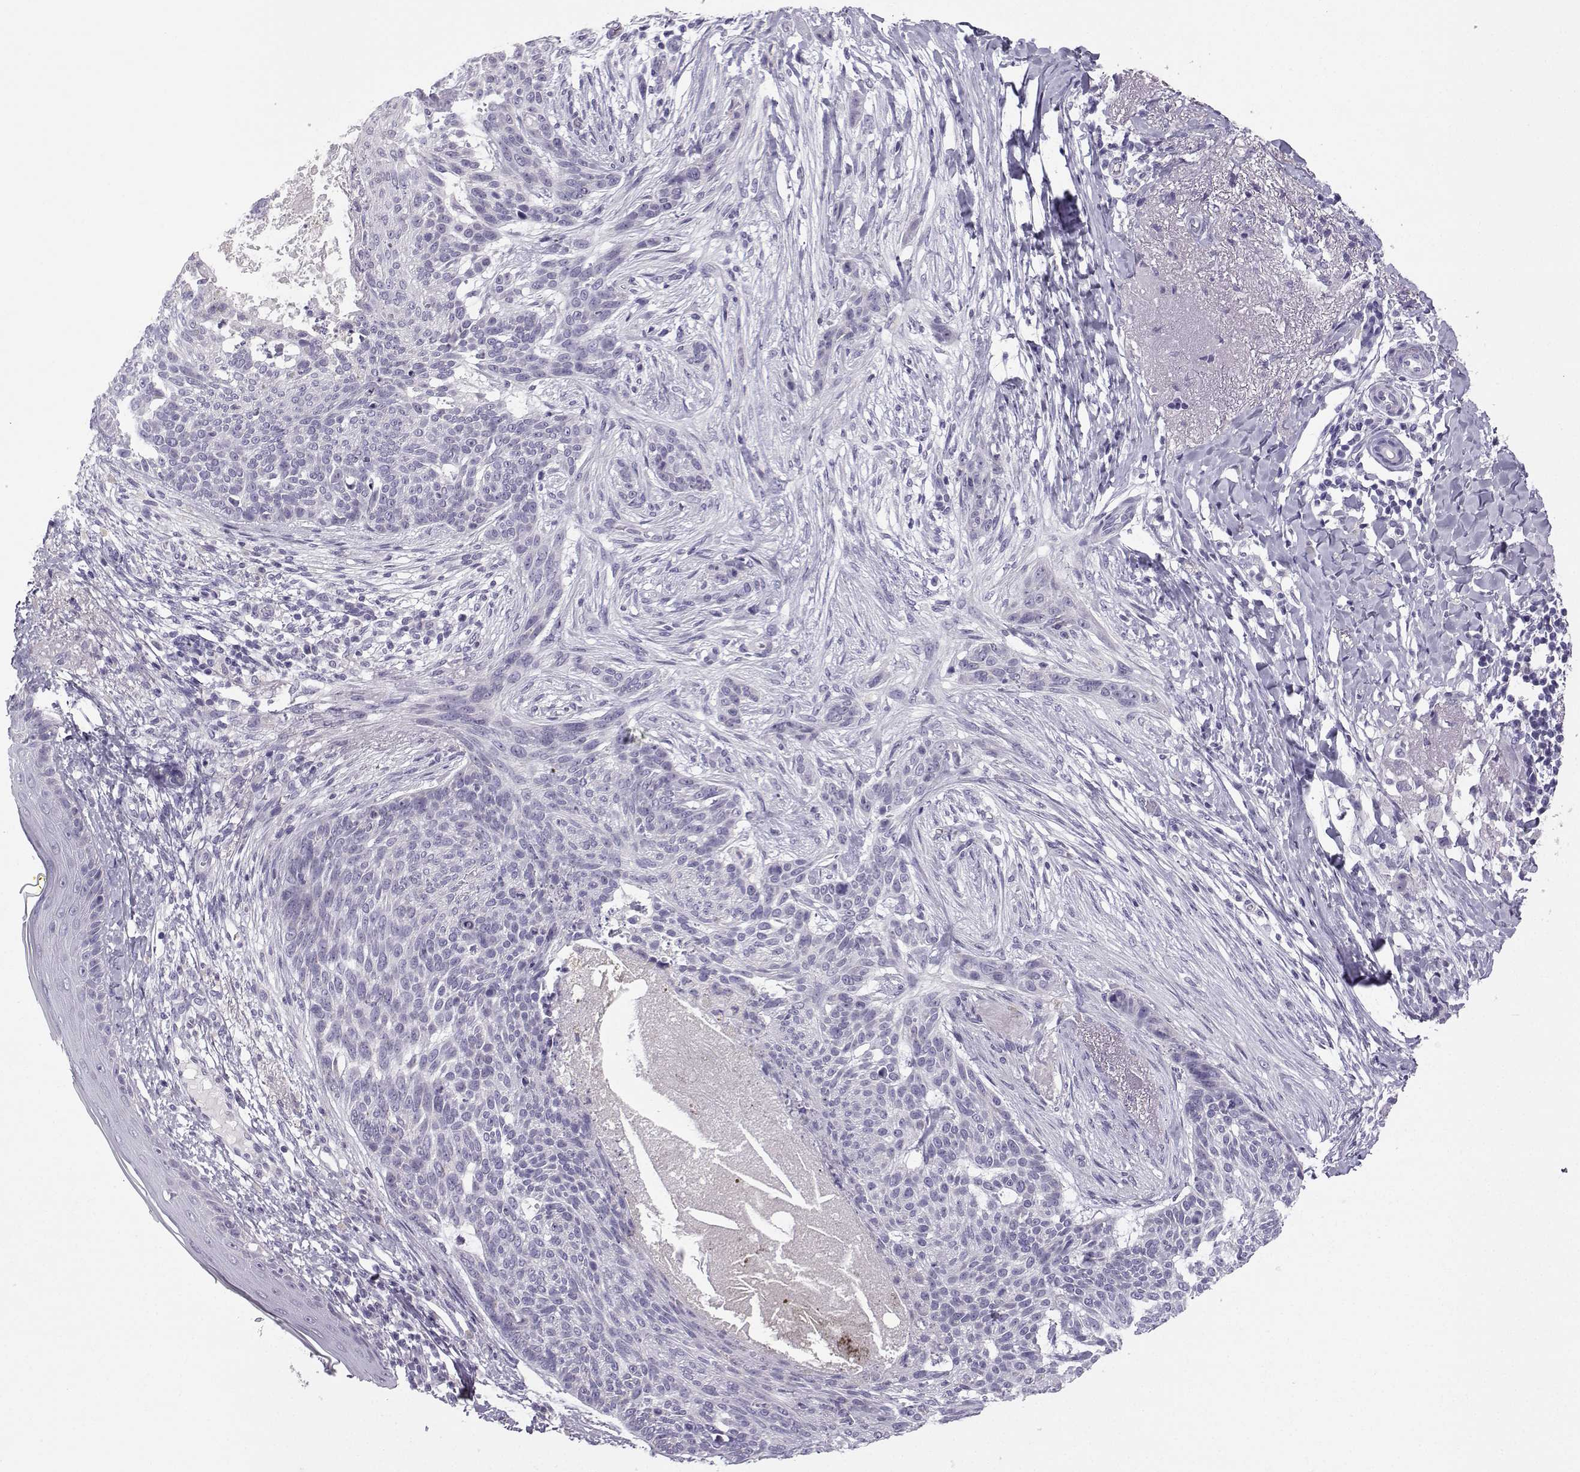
{"staining": {"intensity": "negative", "quantity": "none", "location": "none"}, "tissue": "skin cancer", "cell_type": "Tumor cells", "image_type": "cancer", "snomed": [{"axis": "morphology", "description": "Normal tissue, NOS"}, {"axis": "morphology", "description": "Basal cell carcinoma"}, {"axis": "topography", "description": "Skin"}], "caption": "Tumor cells are negative for protein expression in human skin cancer.", "gene": "ZBTB8B", "patient": {"sex": "male", "age": 84}}